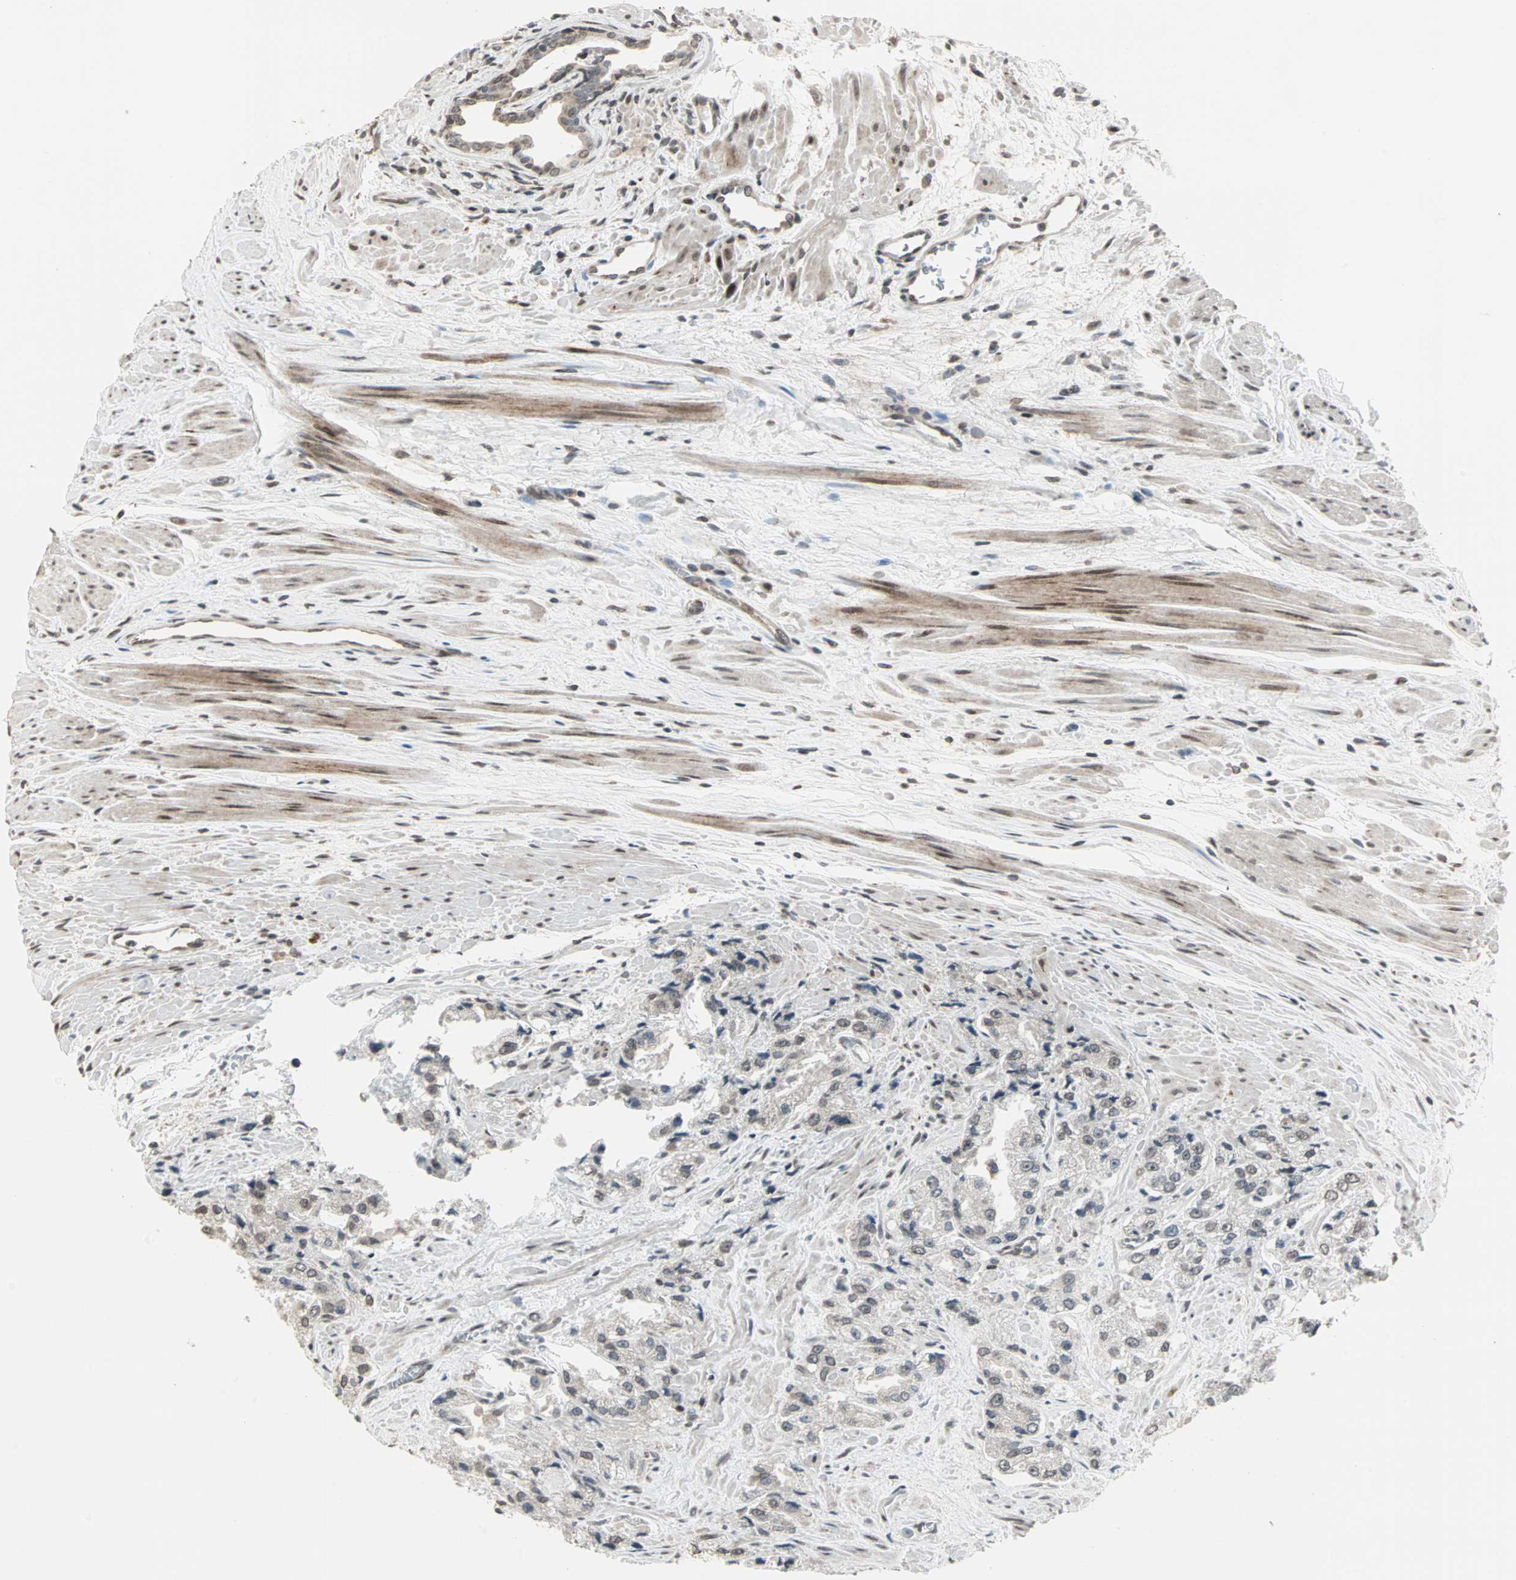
{"staining": {"intensity": "weak", "quantity": "<25%", "location": "cytoplasmic/membranous,nuclear"}, "tissue": "prostate cancer", "cell_type": "Tumor cells", "image_type": "cancer", "snomed": [{"axis": "morphology", "description": "Adenocarcinoma, High grade"}, {"axis": "topography", "description": "Prostate"}], "caption": "High magnification brightfield microscopy of prostate cancer stained with DAB (brown) and counterstained with hematoxylin (blue): tumor cells show no significant expression.", "gene": "CBLC", "patient": {"sex": "male", "age": 58}}